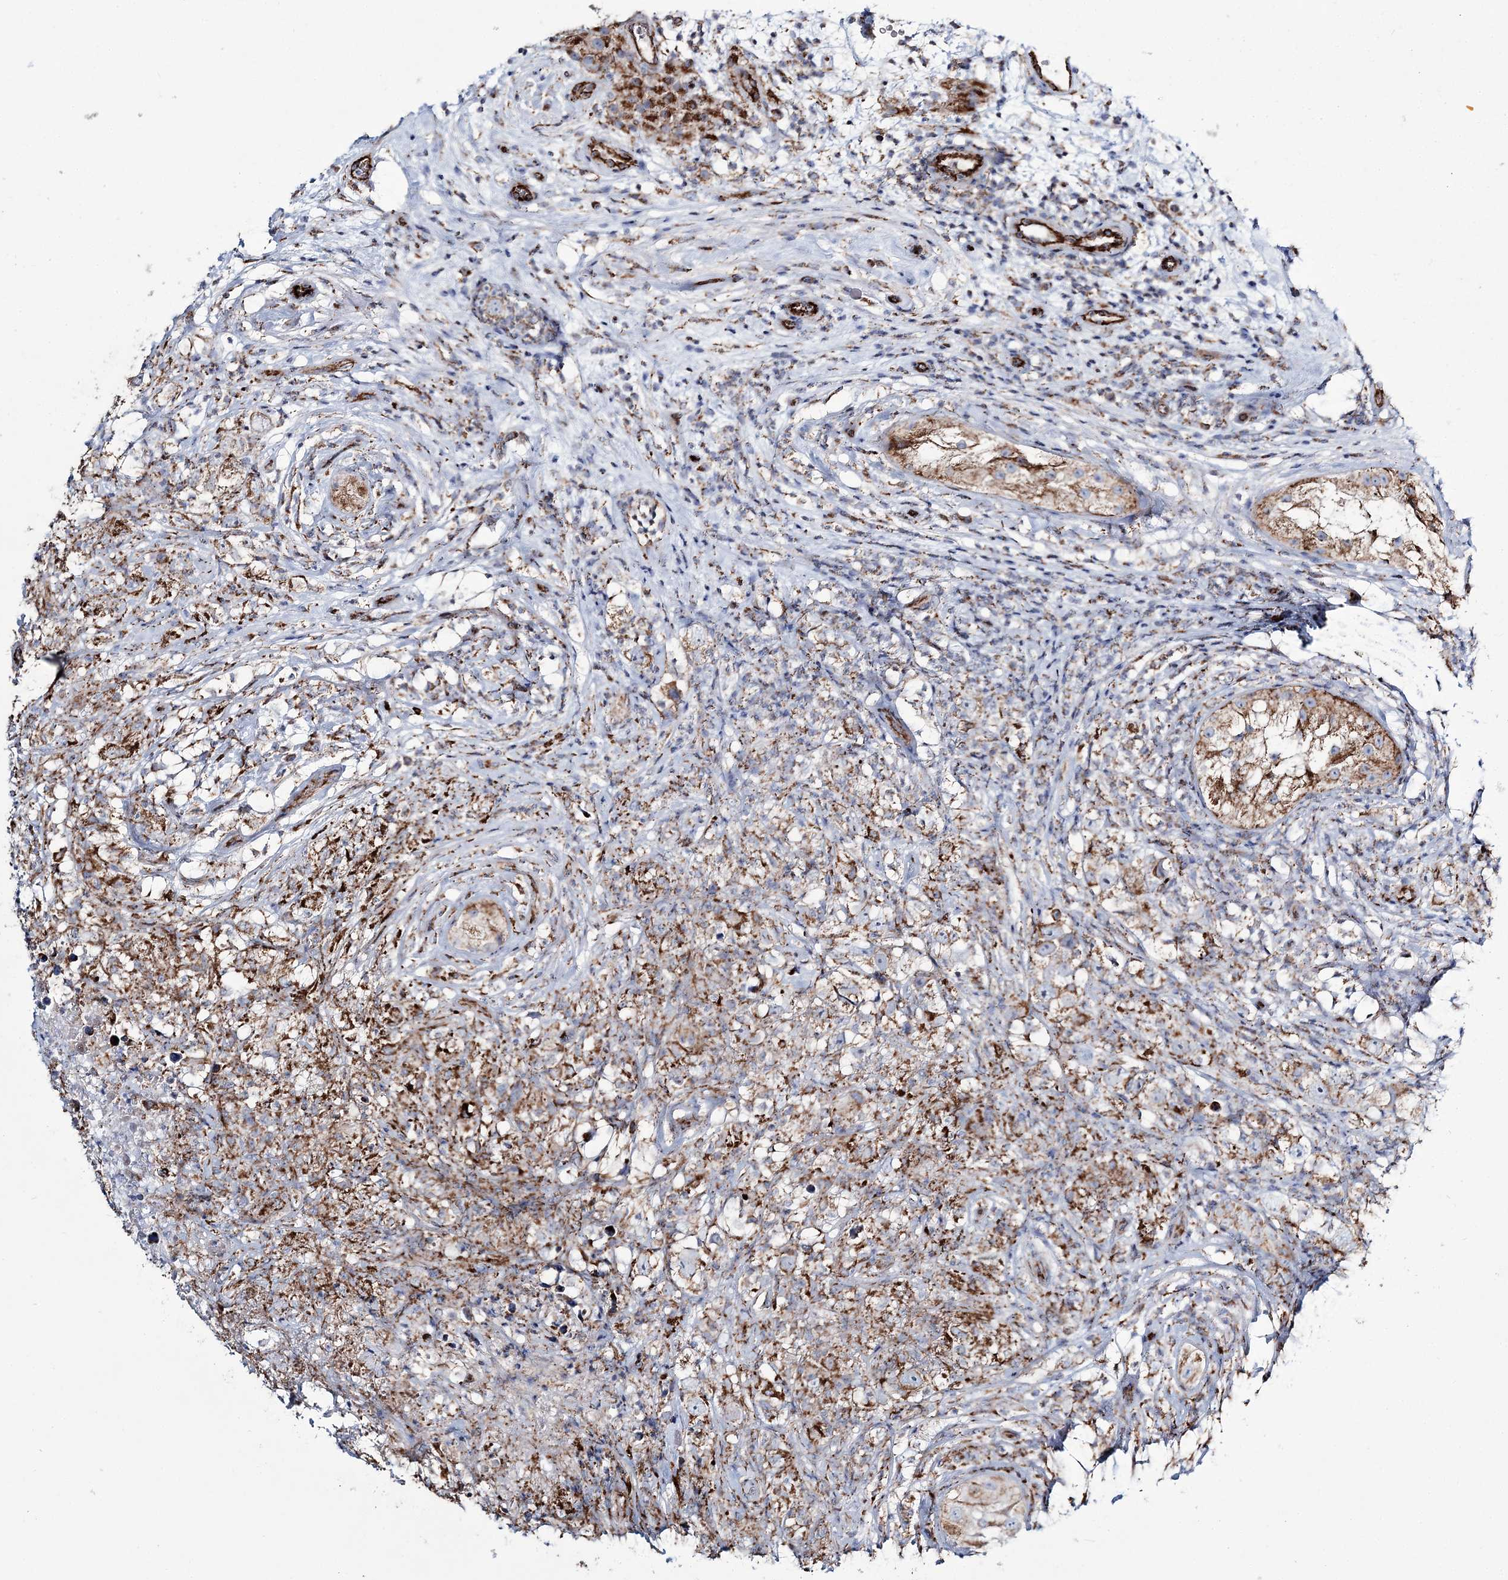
{"staining": {"intensity": "moderate", "quantity": ">75%", "location": "cytoplasmic/membranous"}, "tissue": "testis cancer", "cell_type": "Tumor cells", "image_type": "cancer", "snomed": [{"axis": "morphology", "description": "Seminoma, NOS"}, {"axis": "topography", "description": "Testis"}], "caption": "This is an image of IHC staining of testis seminoma, which shows moderate expression in the cytoplasmic/membranous of tumor cells.", "gene": "ARHGAP6", "patient": {"sex": "male", "age": 49}}